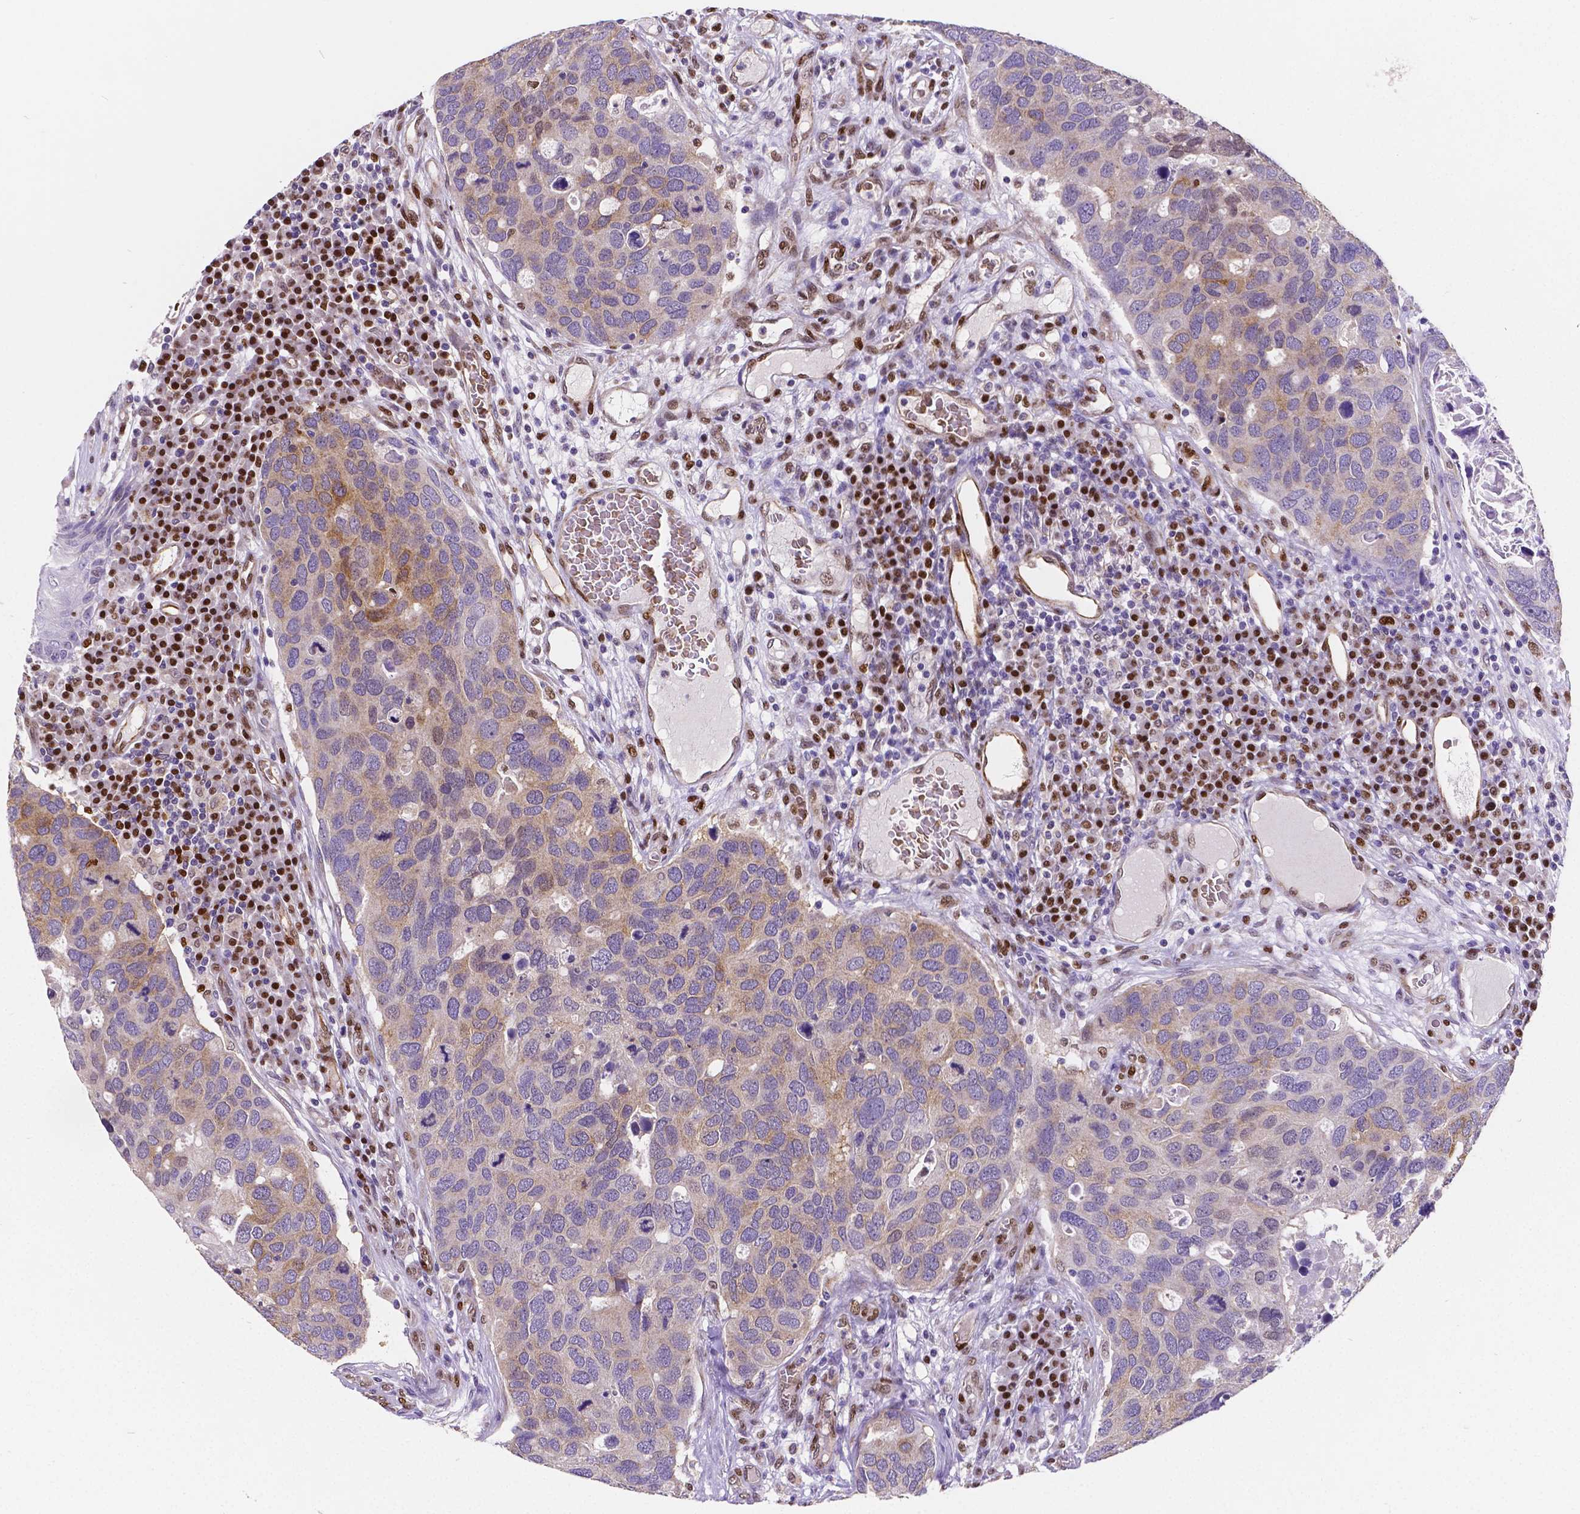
{"staining": {"intensity": "weak", "quantity": "<25%", "location": "cytoplasmic/membranous,nuclear"}, "tissue": "breast cancer", "cell_type": "Tumor cells", "image_type": "cancer", "snomed": [{"axis": "morphology", "description": "Duct carcinoma"}, {"axis": "topography", "description": "Breast"}], "caption": "Human breast cancer stained for a protein using immunohistochemistry reveals no positivity in tumor cells.", "gene": "MEF2C", "patient": {"sex": "female", "age": 83}}